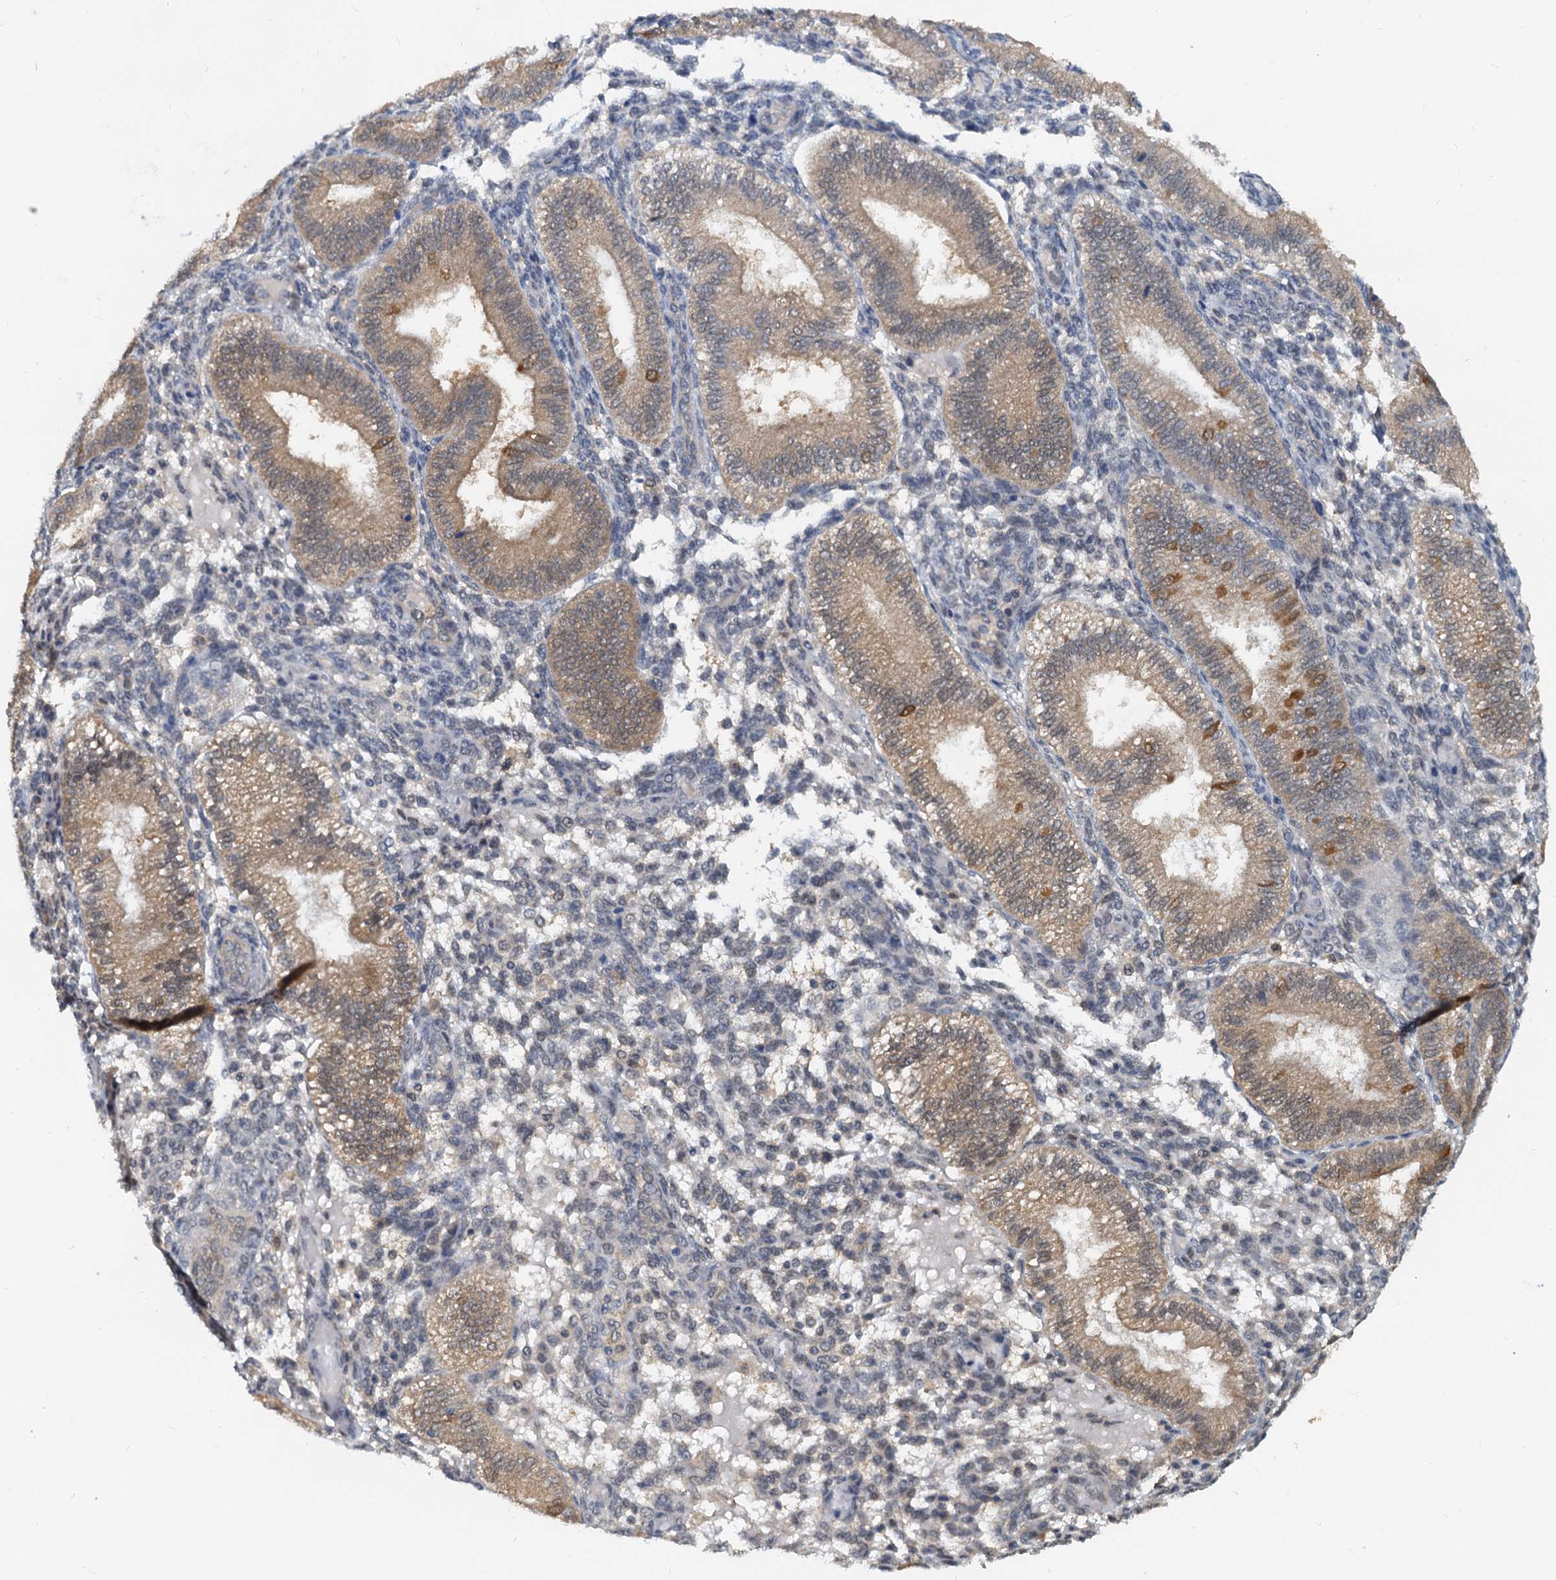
{"staining": {"intensity": "negative", "quantity": "none", "location": "none"}, "tissue": "endometrium", "cell_type": "Cells in endometrial stroma", "image_type": "normal", "snomed": [{"axis": "morphology", "description": "Normal tissue, NOS"}, {"axis": "topography", "description": "Endometrium"}], "caption": "The immunohistochemistry image has no significant staining in cells in endometrial stroma of endometrium. (DAB immunohistochemistry (IHC) with hematoxylin counter stain).", "gene": "PTGES3", "patient": {"sex": "female", "age": 39}}